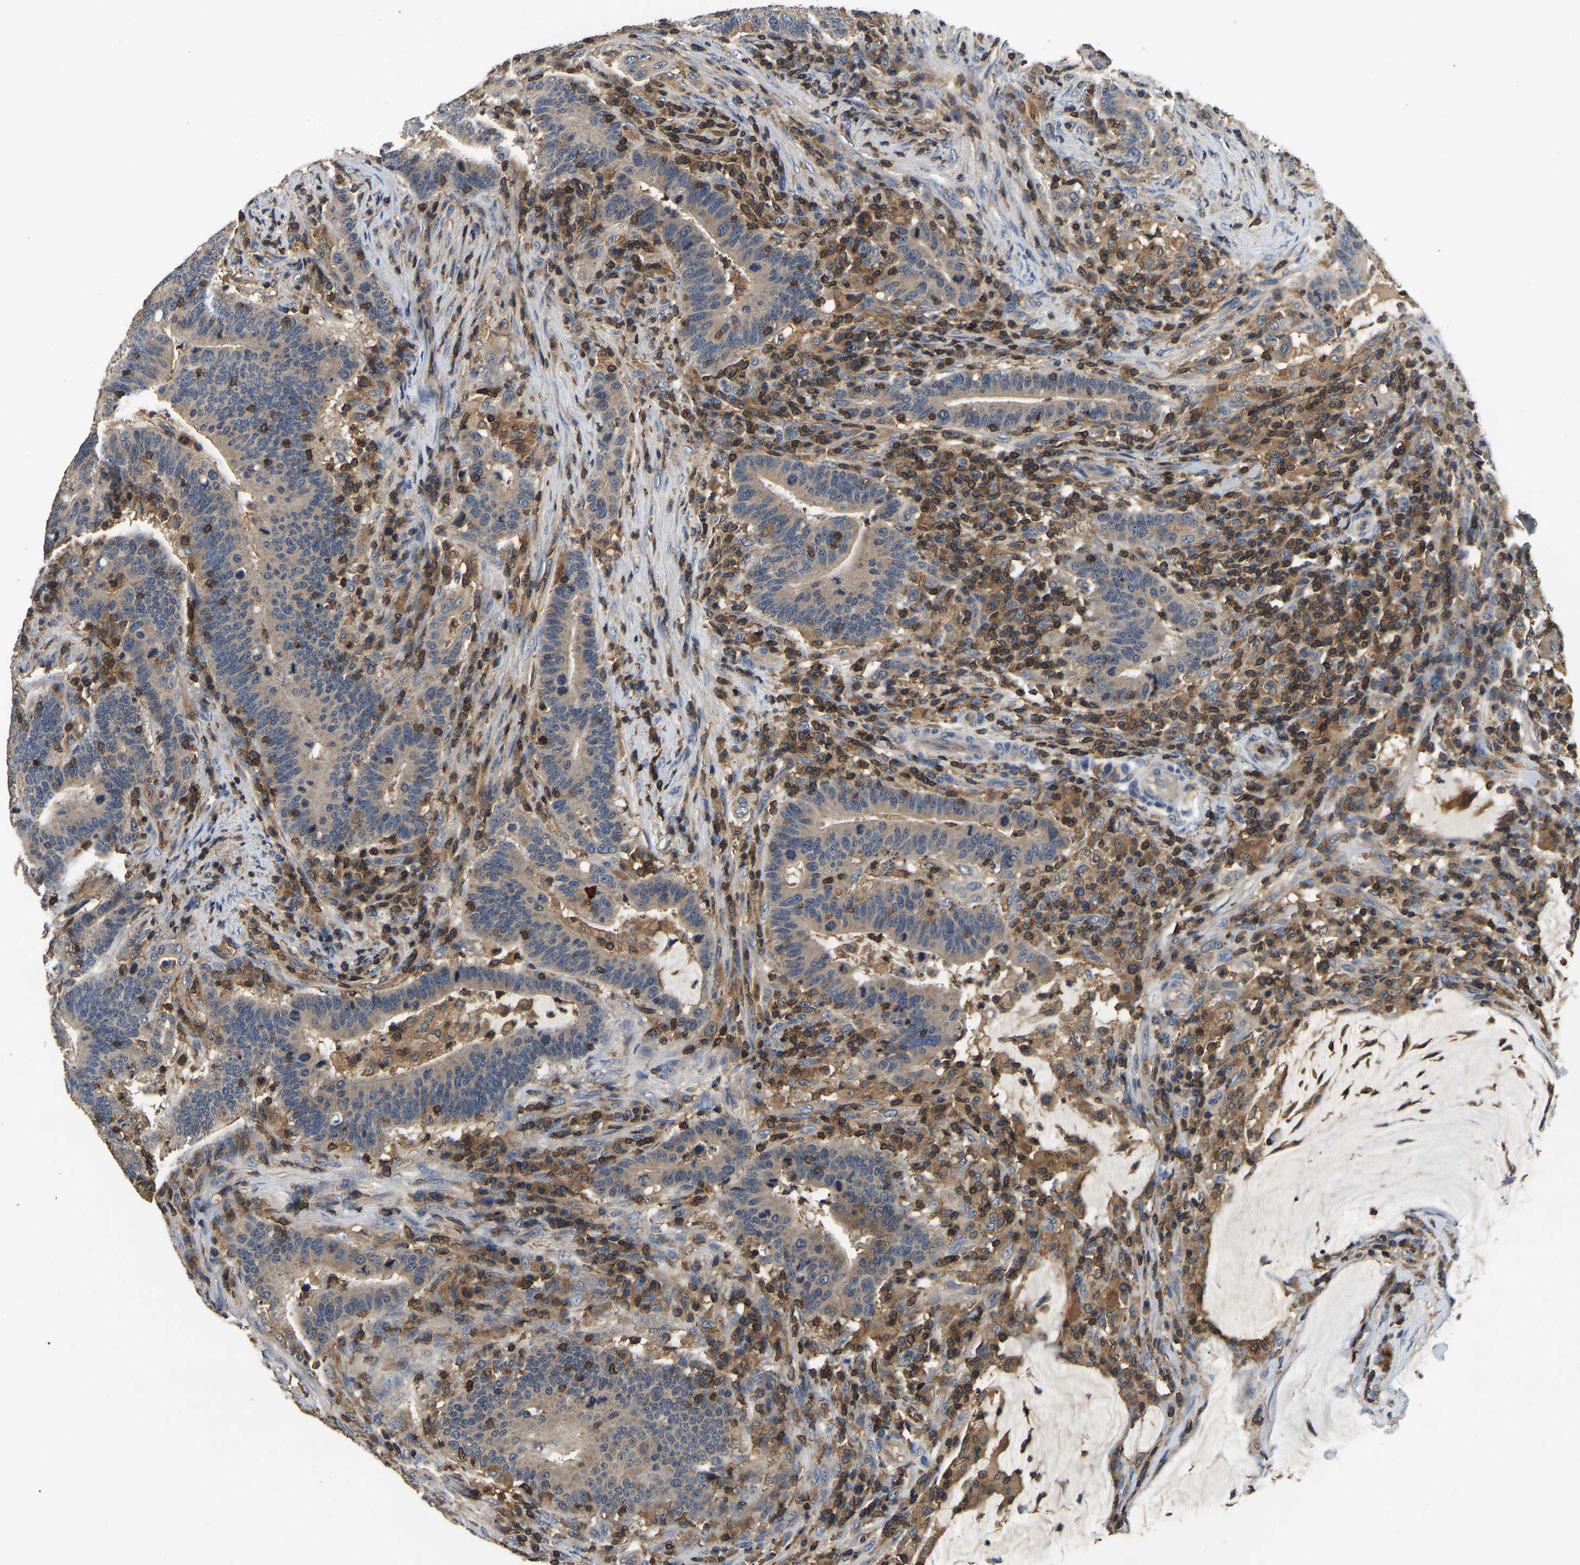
{"staining": {"intensity": "weak", "quantity": ">75%", "location": "cytoplasmic/membranous"}, "tissue": "colorectal cancer", "cell_type": "Tumor cells", "image_type": "cancer", "snomed": [{"axis": "morphology", "description": "Normal tissue, NOS"}, {"axis": "morphology", "description": "Adenocarcinoma, NOS"}, {"axis": "topography", "description": "Colon"}], "caption": "Protein expression analysis of colorectal cancer reveals weak cytoplasmic/membranous positivity in approximately >75% of tumor cells.", "gene": "SMPD2", "patient": {"sex": "female", "age": 66}}